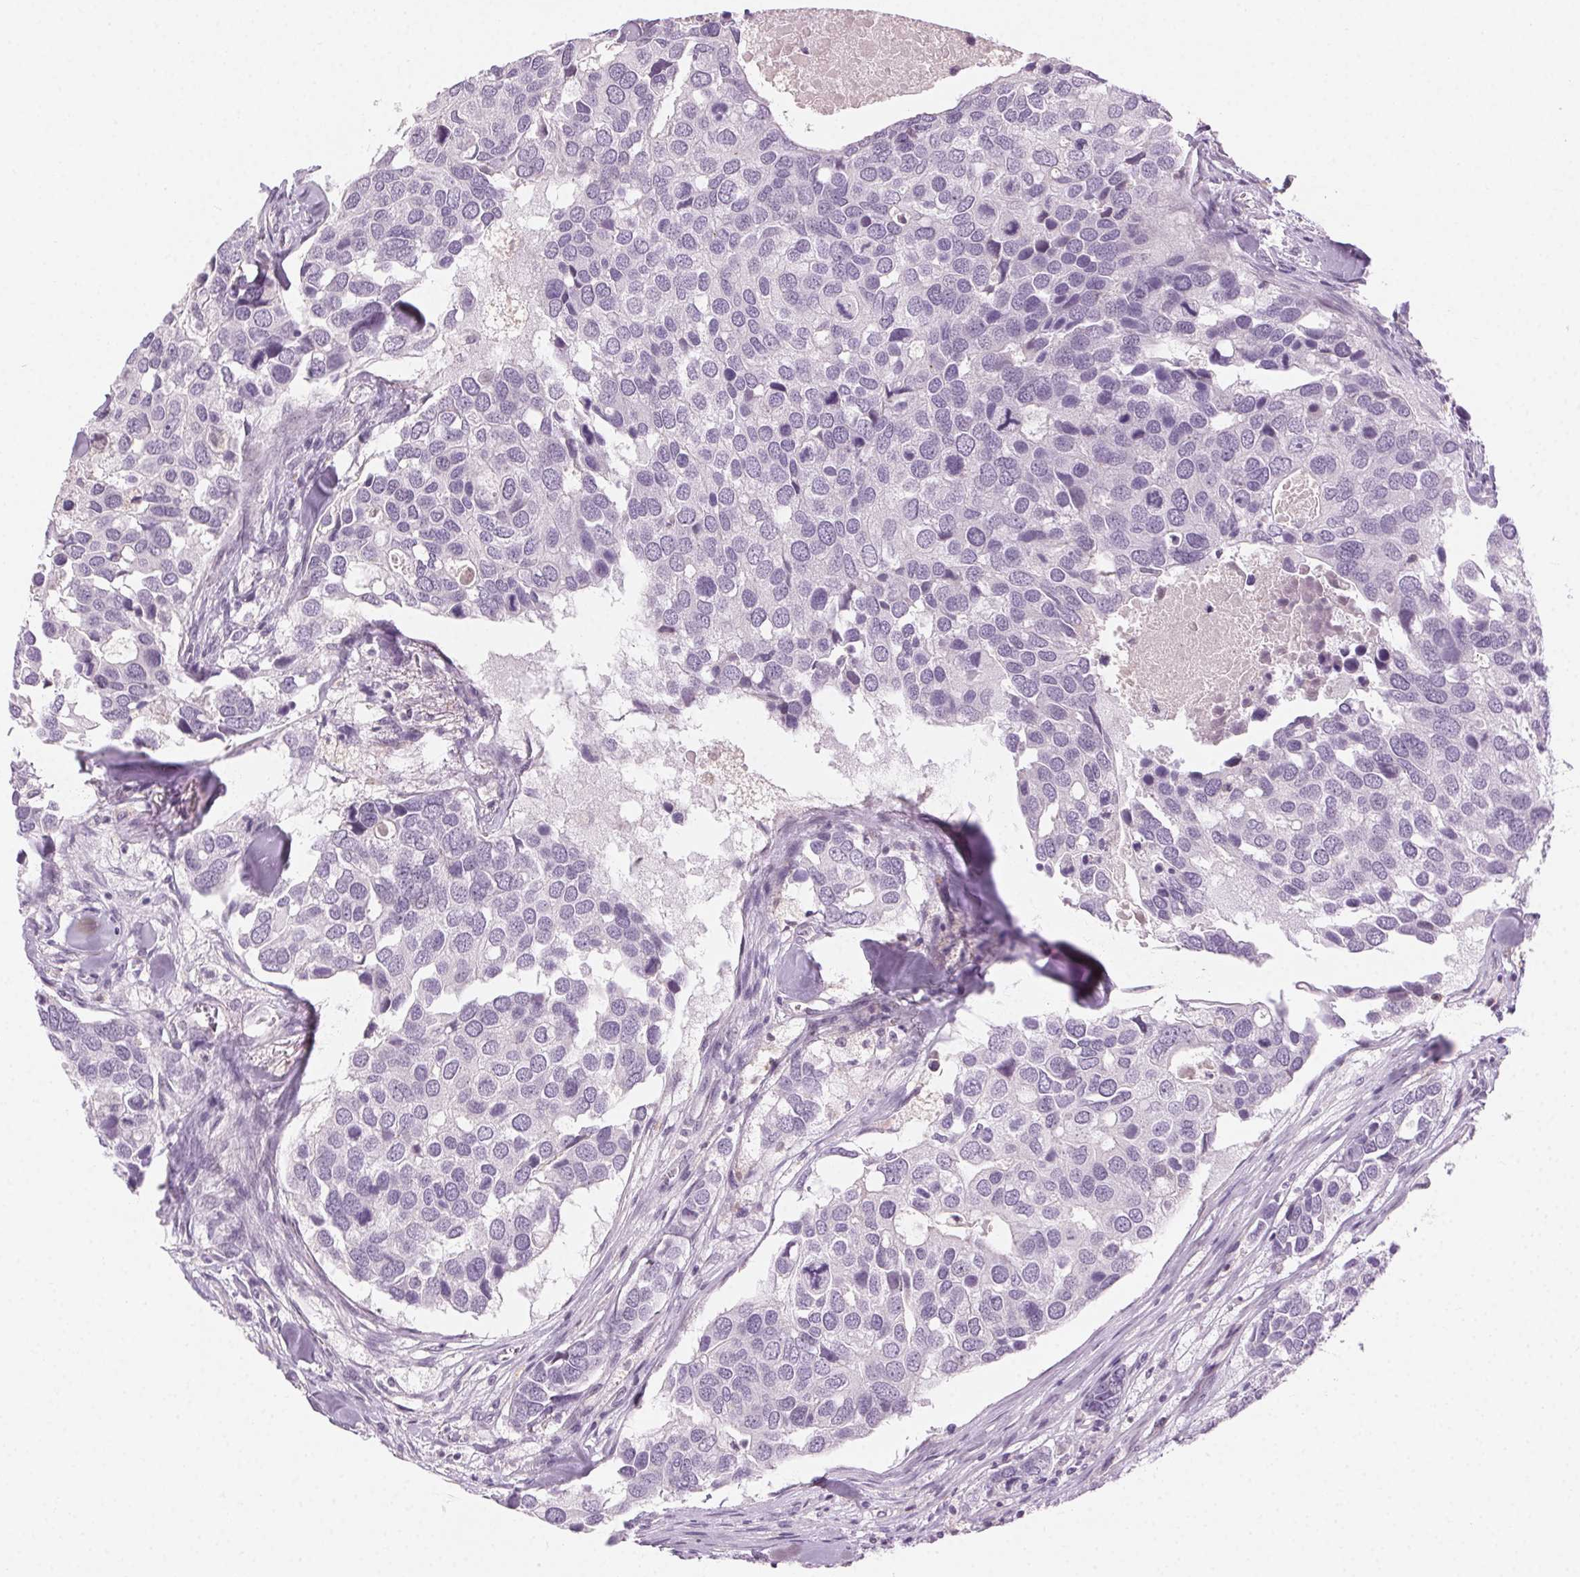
{"staining": {"intensity": "negative", "quantity": "none", "location": "none"}, "tissue": "breast cancer", "cell_type": "Tumor cells", "image_type": "cancer", "snomed": [{"axis": "morphology", "description": "Duct carcinoma"}, {"axis": "topography", "description": "Breast"}], "caption": "Intraductal carcinoma (breast) was stained to show a protein in brown. There is no significant staining in tumor cells.", "gene": "HSF5", "patient": {"sex": "female", "age": 83}}